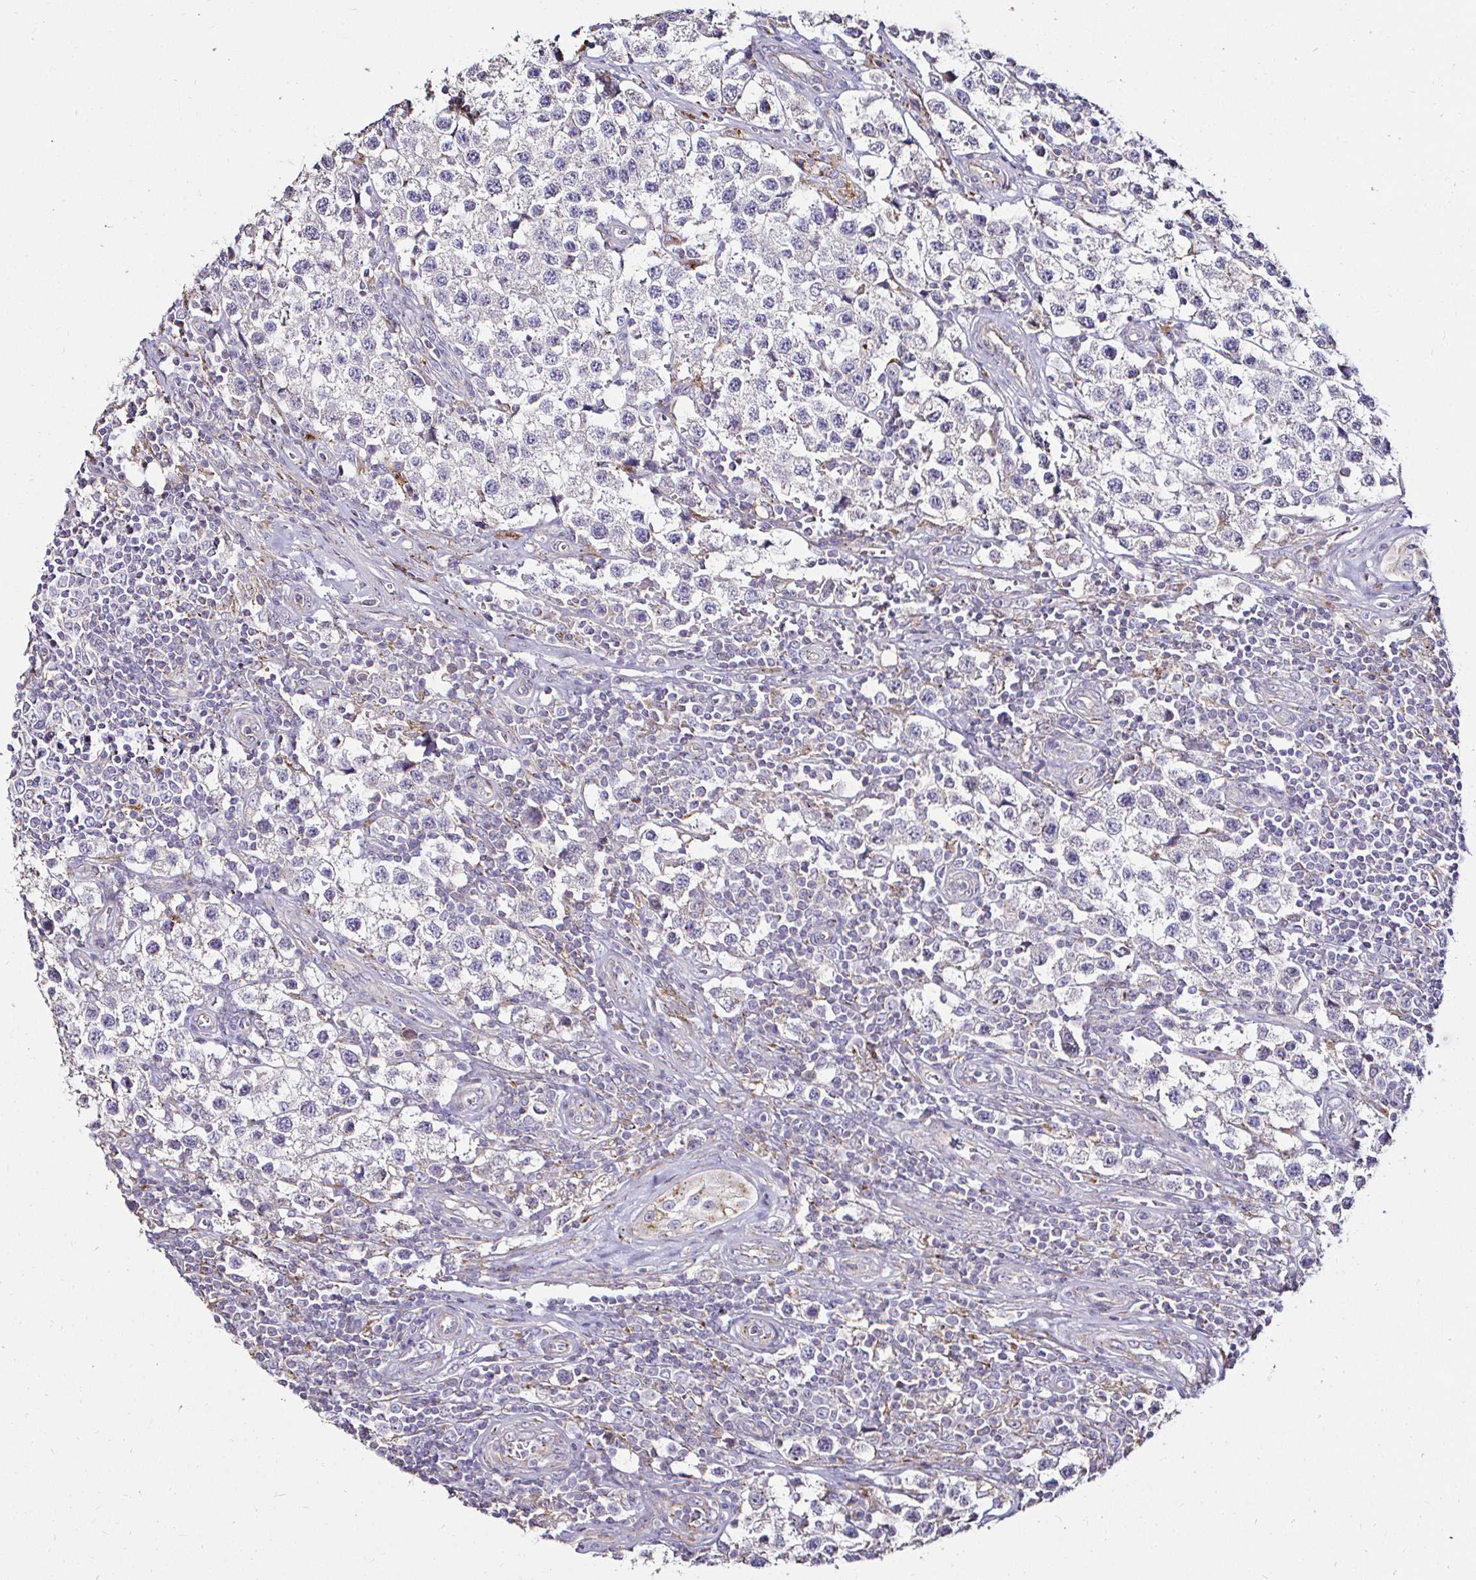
{"staining": {"intensity": "negative", "quantity": "none", "location": "none"}, "tissue": "testis cancer", "cell_type": "Tumor cells", "image_type": "cancer", "snomed": [{"axis": "morphology", "description": "Seminoma, NOS"}, {"axis": "topography", "description": "Testis"}], "caption": "An IHC photomicrograph of seminoma (testis) is shown. There is no staining in tumor cells of seminoma (testis).", "gene": "GALNS", "patient": {"sex": "male", "age": 34}}